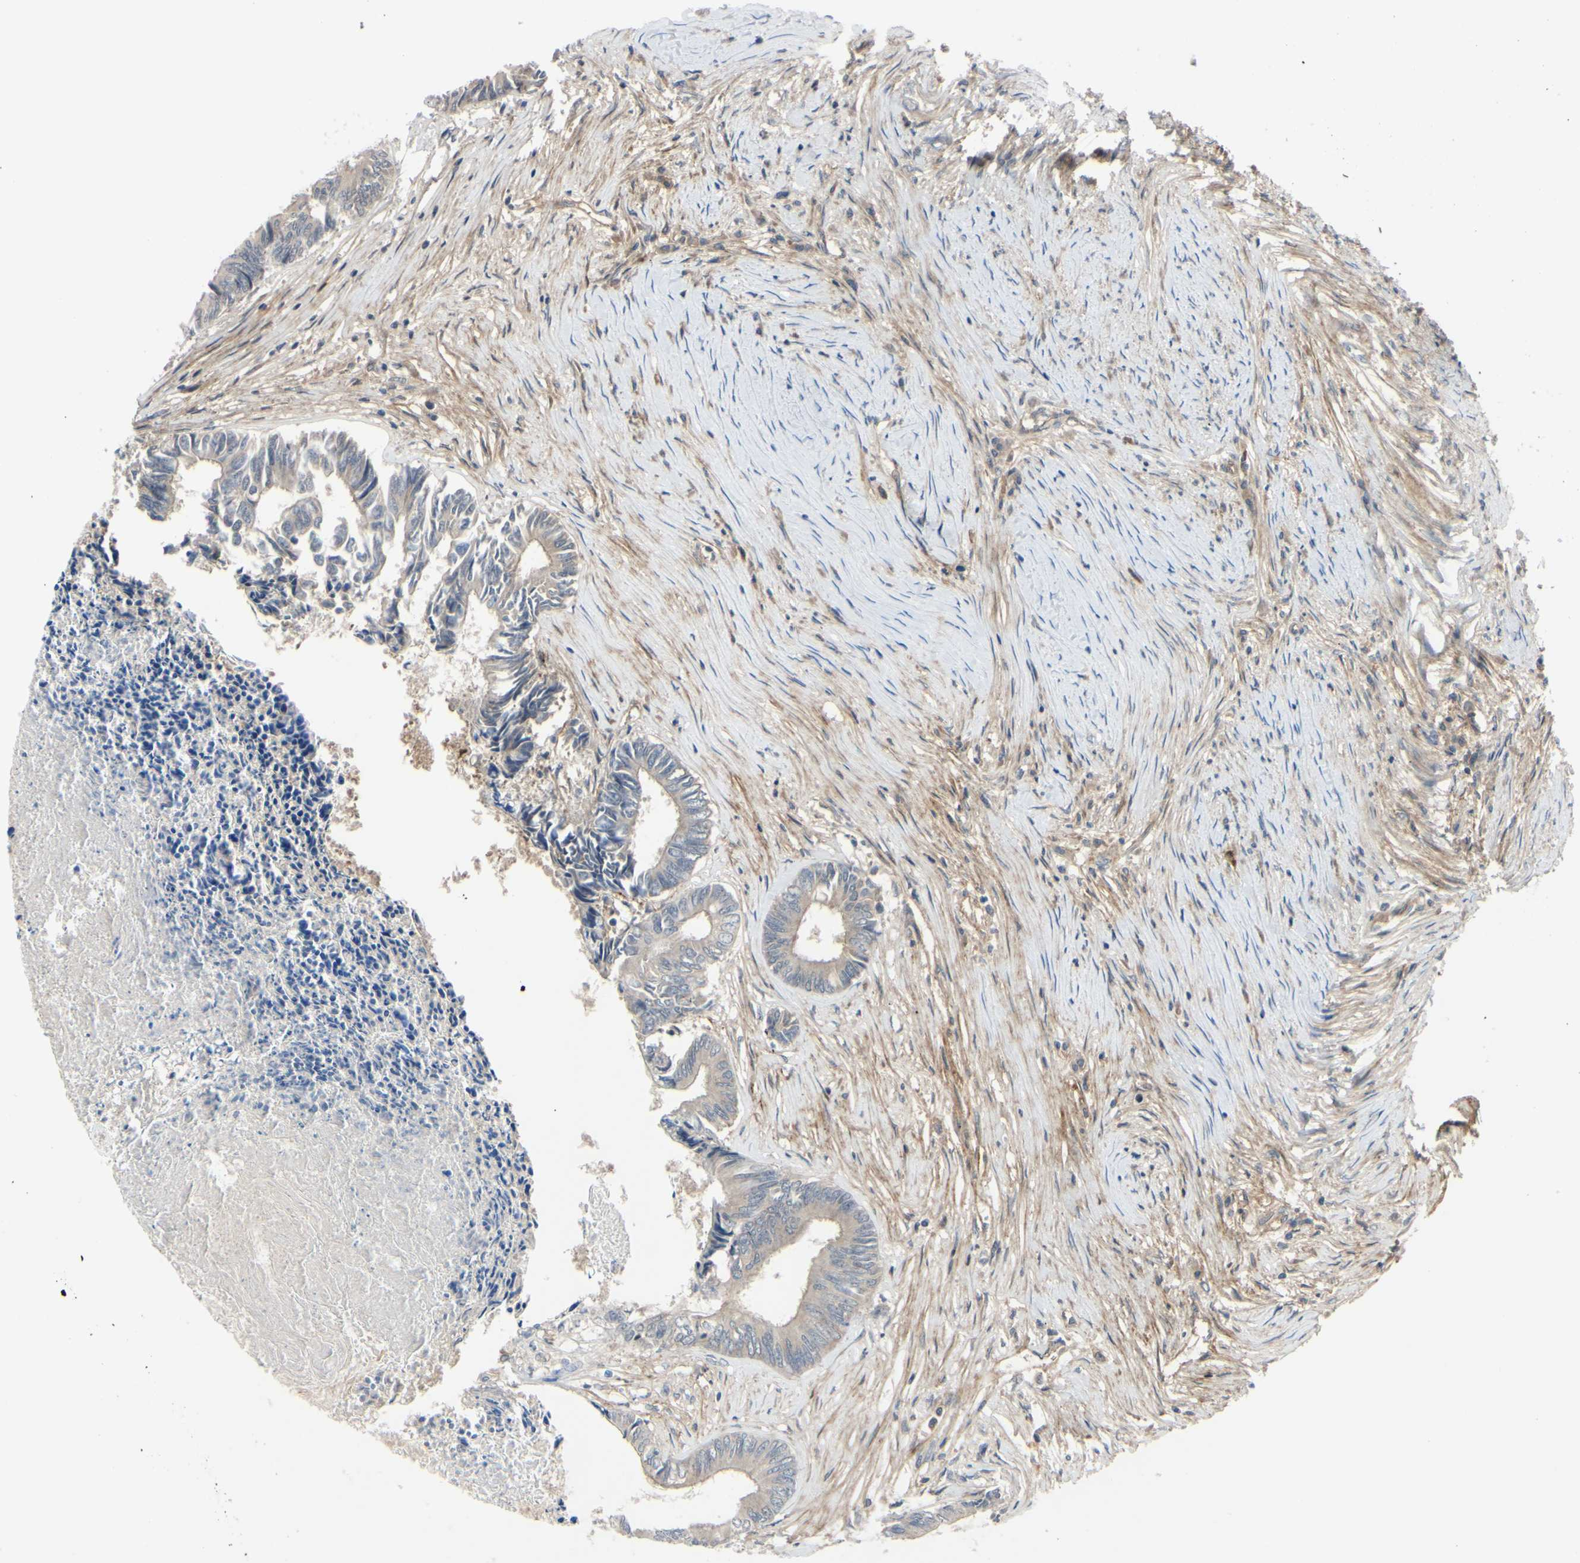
{"staining": {"intensity": "weak", "quantity": ">75%", "location": "cytoplasmic/membranous"}, "tissue": "colorectal cancer", "cell_type": "Tumor cells", "image_type": "cancer", "snomed": [{"axis": "morphology", "description": "Adenocarcinoma, NOS"}, {"axis": "topography", "description": "Rectum"}], "caption": "Colorectal cancer stained for a protein demonstrates weak cytoplasmic/membranous positivity in tumor cells. The staining is performed using DAB (3,3'-diaminobenzidine) brown chromogen to label protein expression. The nuclei are counter-stained blue using hematoxylin.", "gene": "COMMD9", "patient": {"sex": "male", "age": 63}}